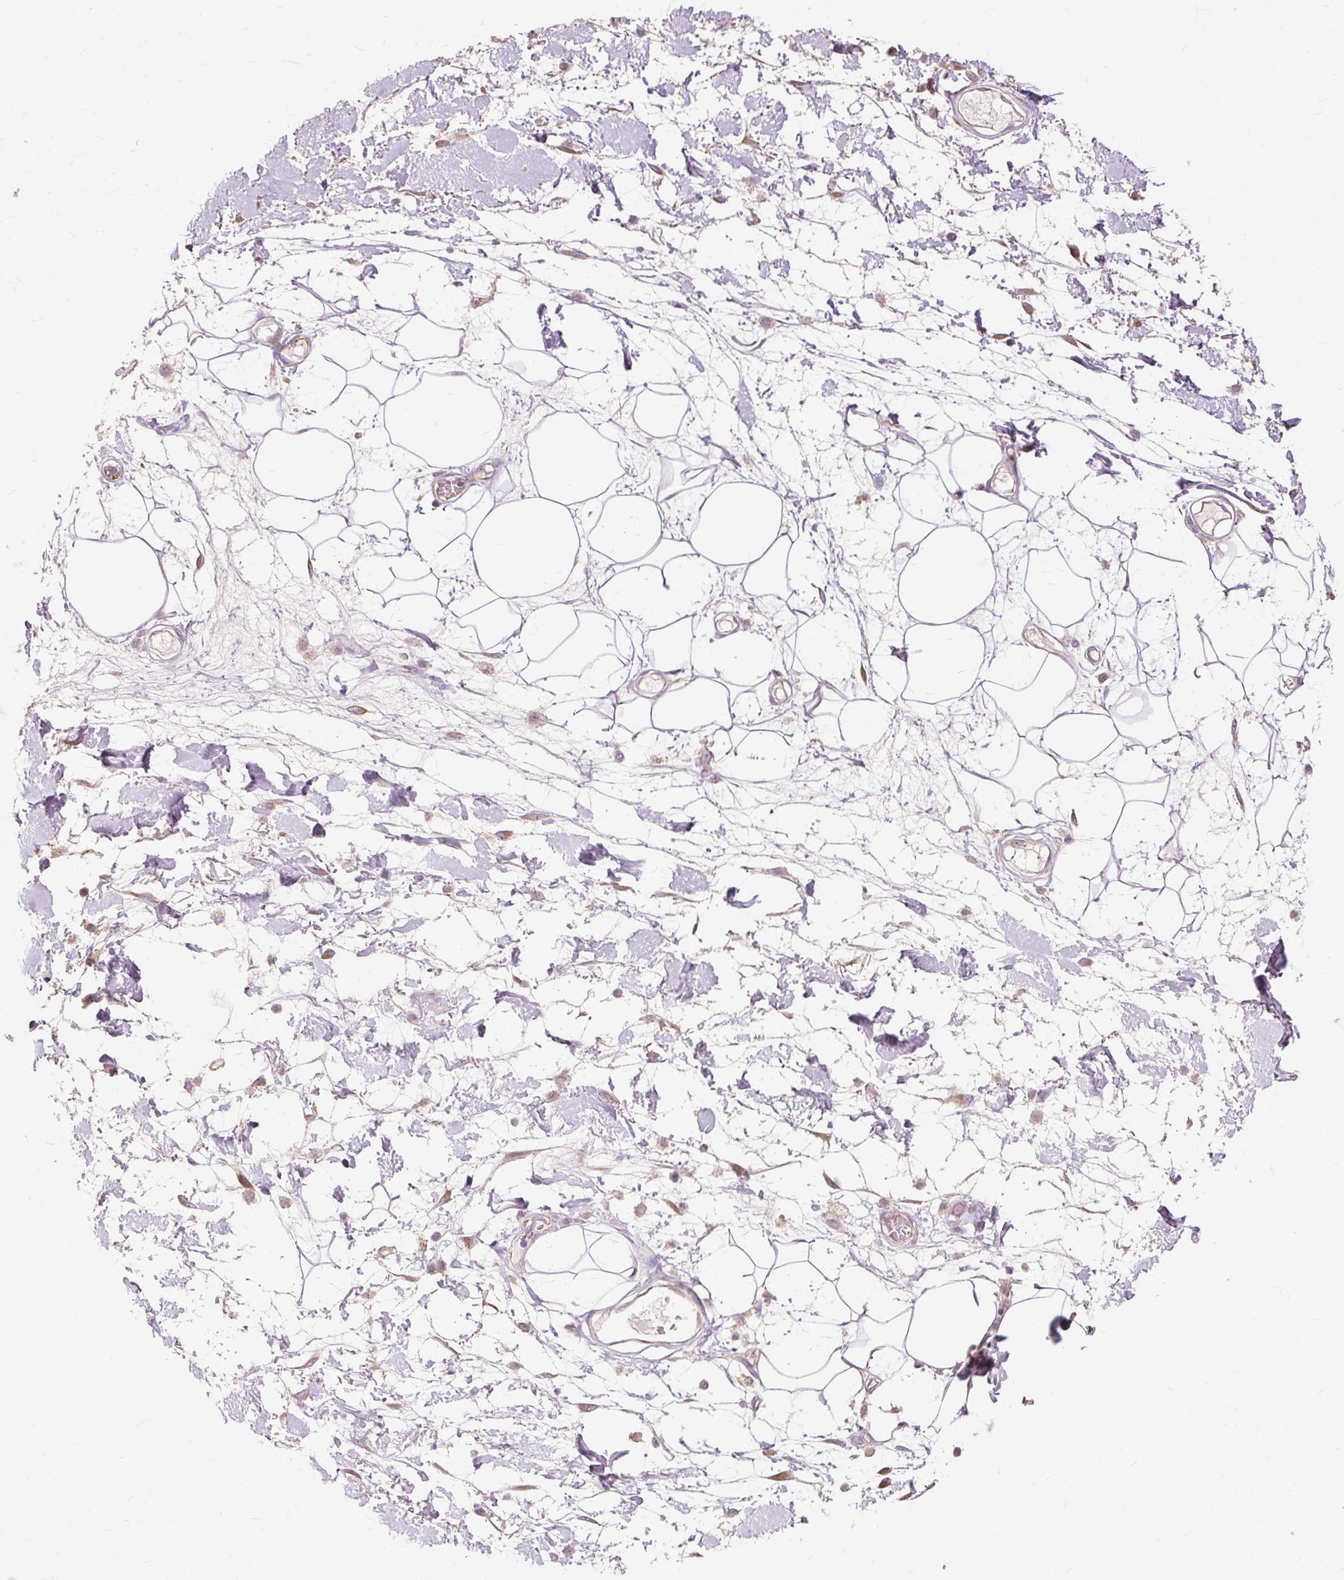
{"staining": {"intensity": "negative", "quantity": "none", "location": "none"}, "tissue": "adipose tissue", "cell_type": "Adipocytes", "image_type": "normal", "snomed": [{"axis": "morphology", "description": "Normal tissue, NOS"}, {"axis": "topography", "description": "Vulva"}, {"axis": "topography", "description": "Peripheral nerve tissue"}], "caption": "Immunohistochemical staining of normal adipose tissue exhibits no significant expression in adipocytes. (DAB immunohistochemistry with hematoxylin counter stain).", "gene": "PDZD2", "patient": {"sex": "female", "age": 68}}